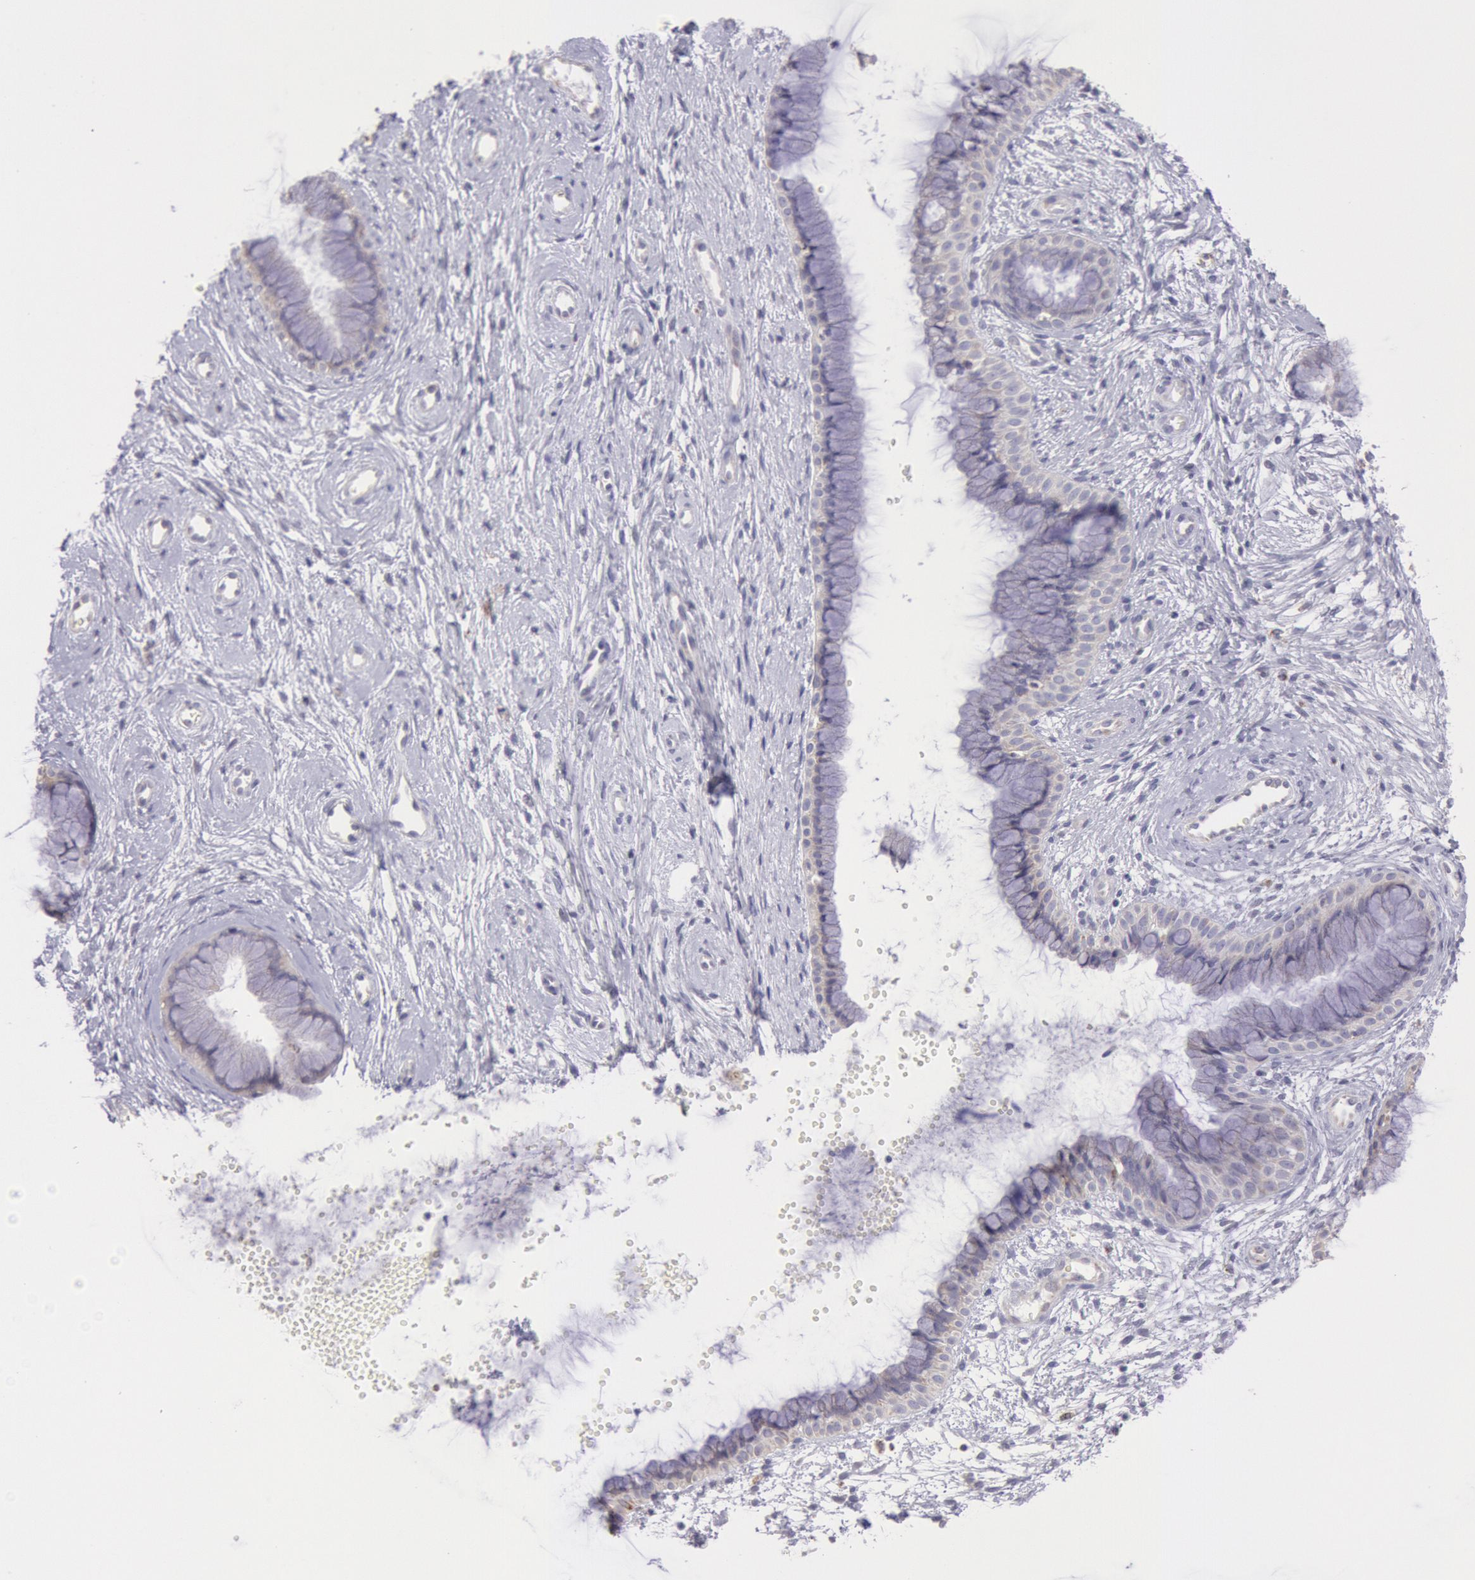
{"staining": {"intensity": "negative", "quantity": "none", "location": "none"}, "tissue": "cervix", "cell_type": "Glandular cells", "image_type": "normal", "snomed": [{"axis": "morphology", "description": "Normal tissue, NOS"}, {"axis": "topography", "description": "Cervix"}], "caption": "An immunohistochemistry (IHC) photomicrograph of benign cervix is shown. There is no staining in glandular cells of cervix.", "gene": "FRMD6", "patient": {"sex": "female", "age": 39}}